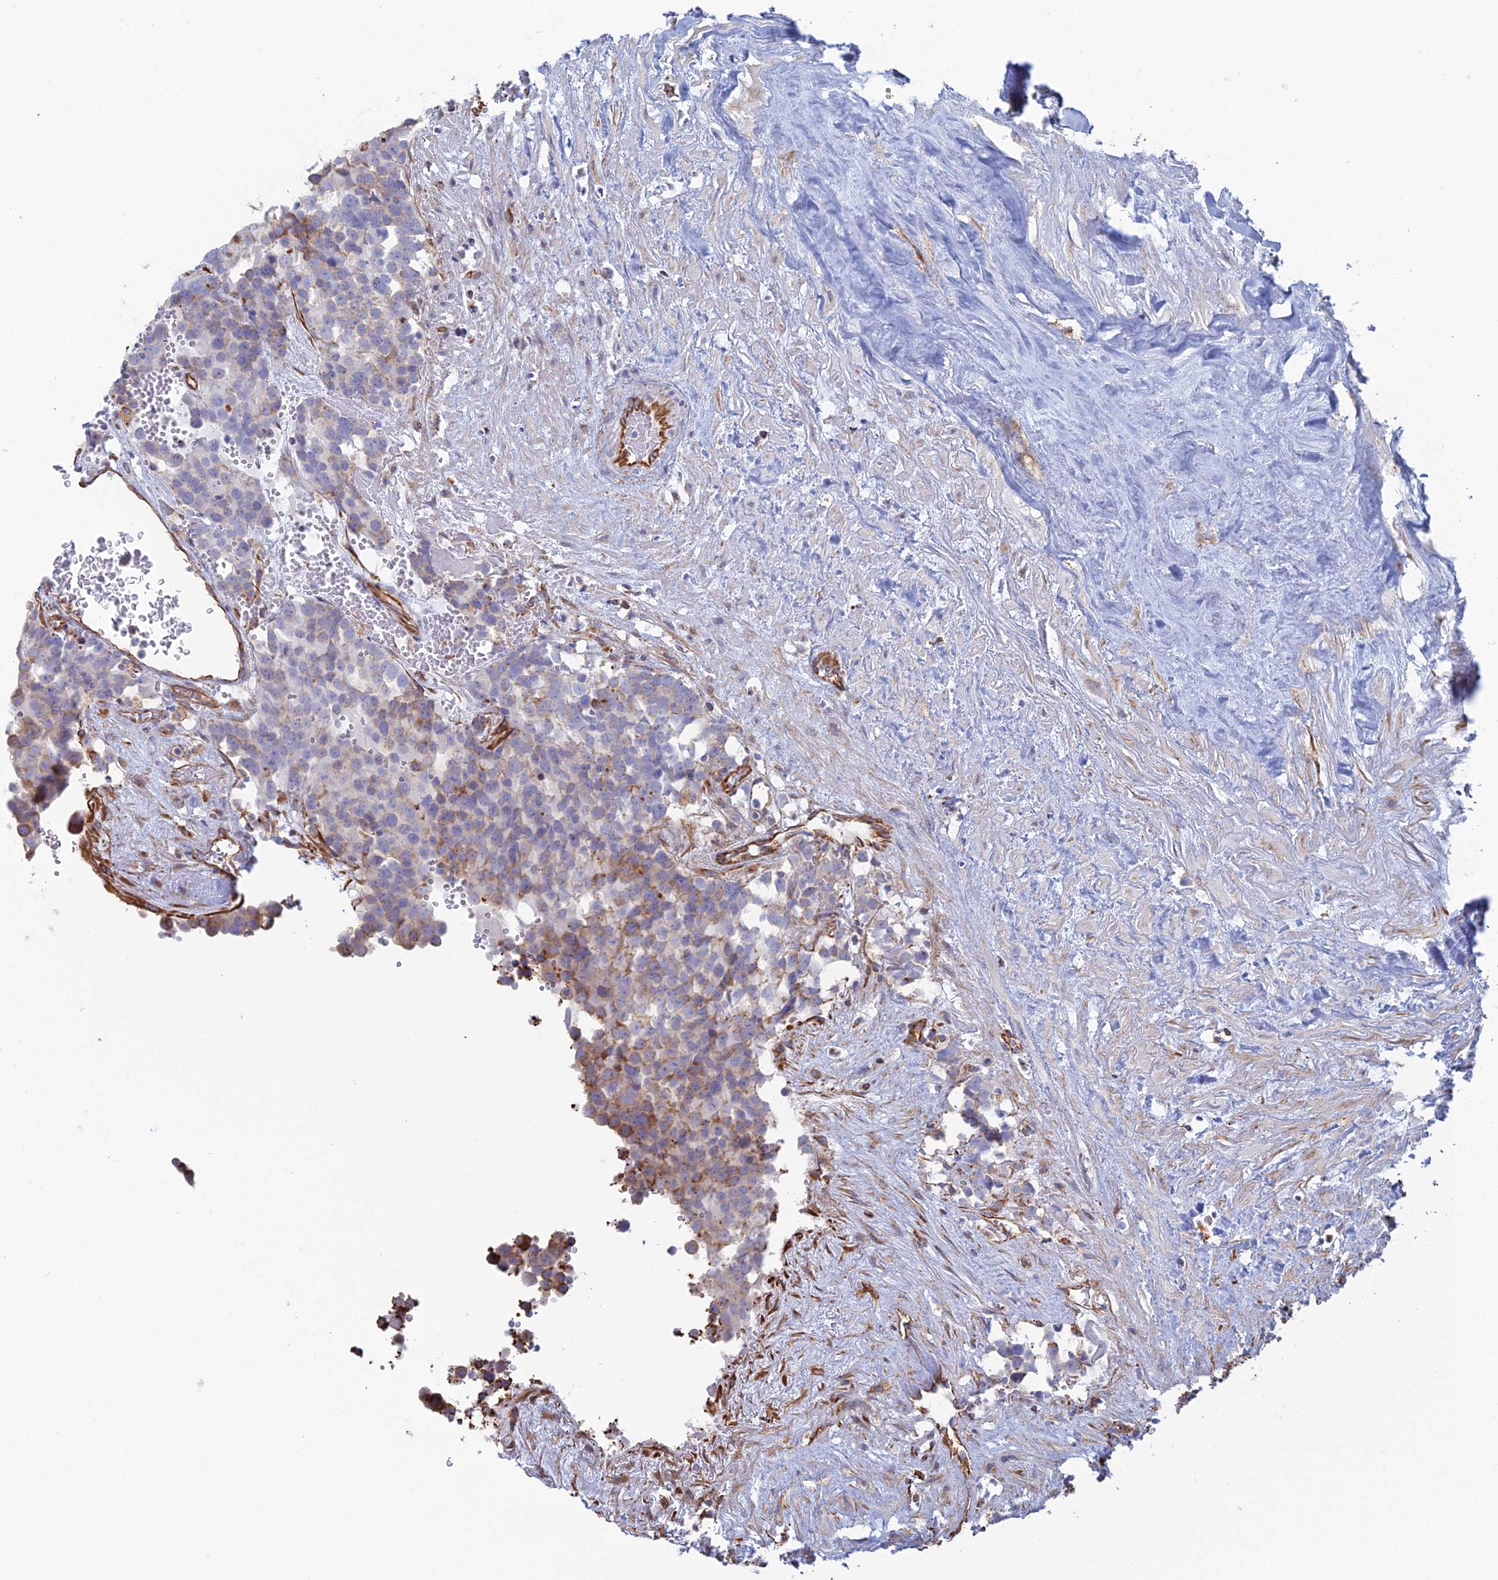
{"staining": {"intensity": "moderate", "quantity": "<25%", "location": "cytoplasmic/membranous"}, "tissue": "testis cancer", "cell_type": "Tumor cells", "image_type": "cancer", "snomed": [{"axis": "morphology", "description": "Seminoma, NOS"}, {"axis": "topography", "description": "Testis"}], "caption": "This histopathology image reveals IHC staining of testis cancer, with low moderate cytoplasmic/membranous staining in approximately <25% of tumor cells.", "gene": "CLVS2", "patient": {"sex": "male", "age": 71}}